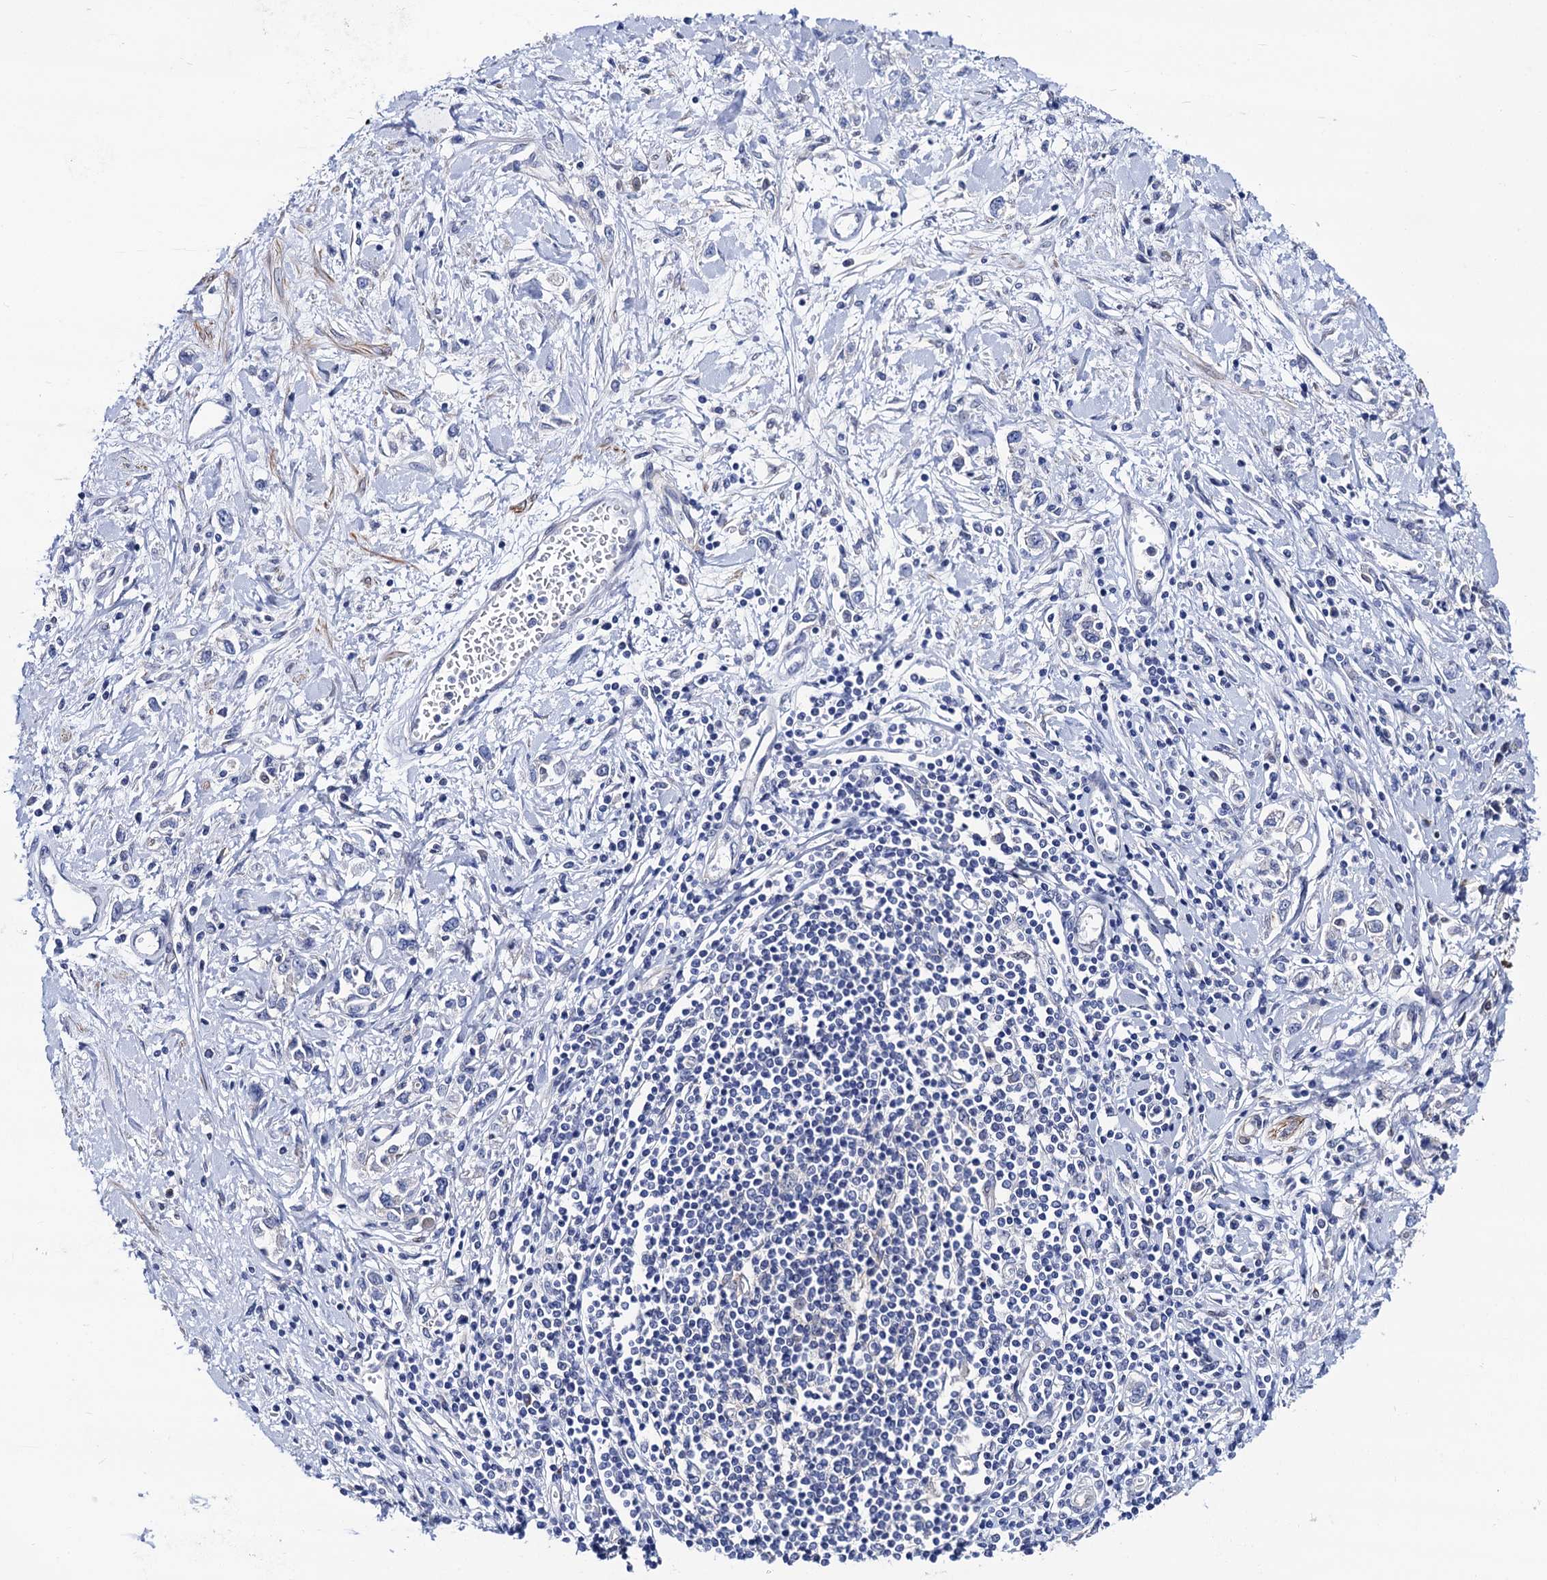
{"staining": {"intensity": "negative", "quantity": "none", "location": "none"}, "tissue": "stomach cancer", "cell_type": "Tumor cells", "image_type": "cancer", "snomed": [{"axis": "morphology", "description": "Adenocarcinoma, NOS"}, {"axis": "topography", "description": "Stomach"}], "caption": "Image shows no protein expression in tumor cells of stomach cancer (adenocarcinoma) tissue.", "gene": "ZDHHC18", "patient": {"sex": "female", "age": 76}}